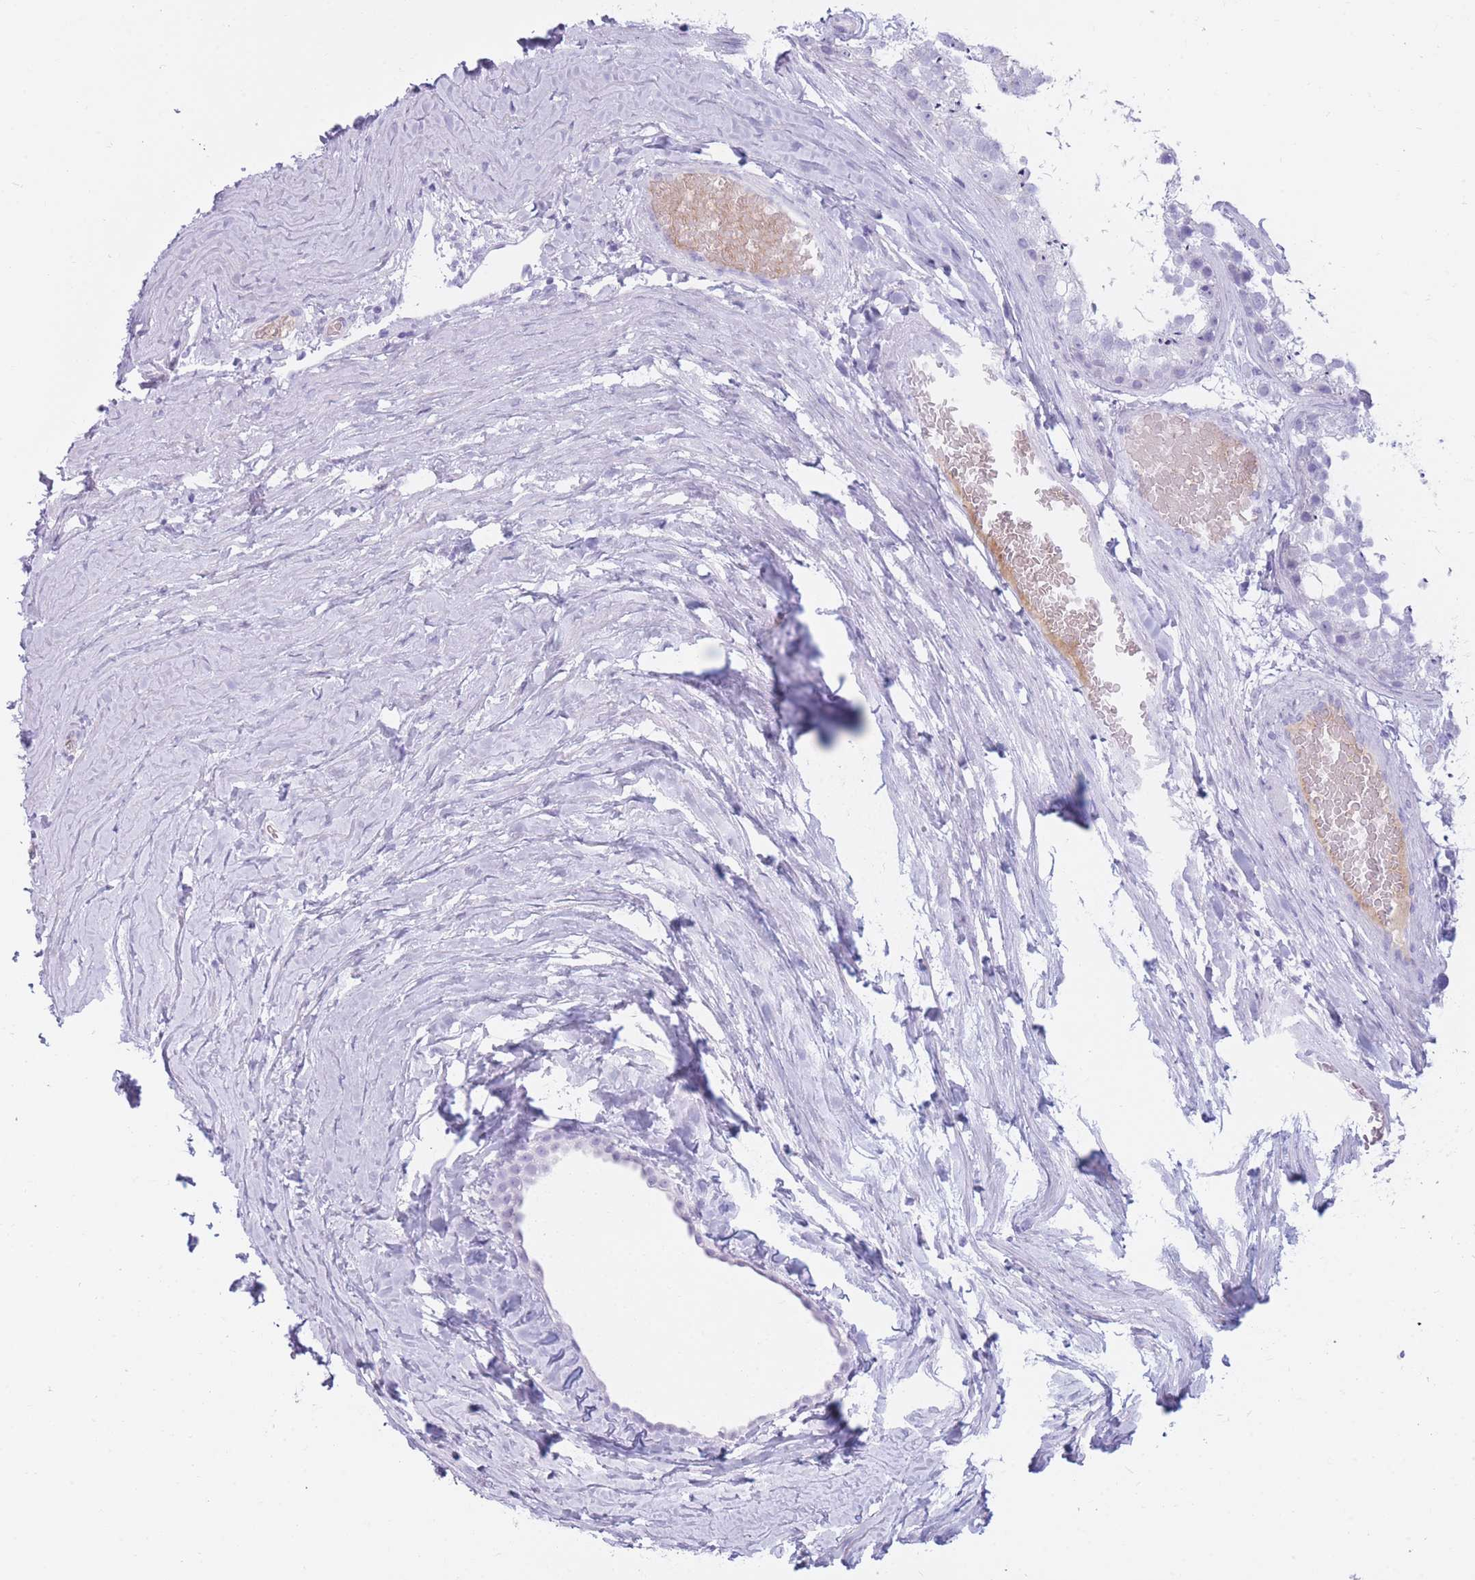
{"staining": {"intensity": "negative", "quantity": "none", "location": "none"}, "tissue": "testis", "cell_type": "Cells in seminiferous ducts", "image_type": "normal", "snomed": [{"axis": "morphology", "description": "Normal tissue, NOS"}, {"axis": "topography", "description": "Testis"}], "caption": "Protein analysis of unremarkable testis reveals no significant positivity in cells in seminiferous ducts. The staining was performed using DAB (3,3'-diaminobenzidine) to visualize the protein expression in brown, while the nuclei were stained in blue with hematoxylin (Magnification: 20x).", "gene": "TNFSF11", "patient": {"sex": "male", "age": 25}}